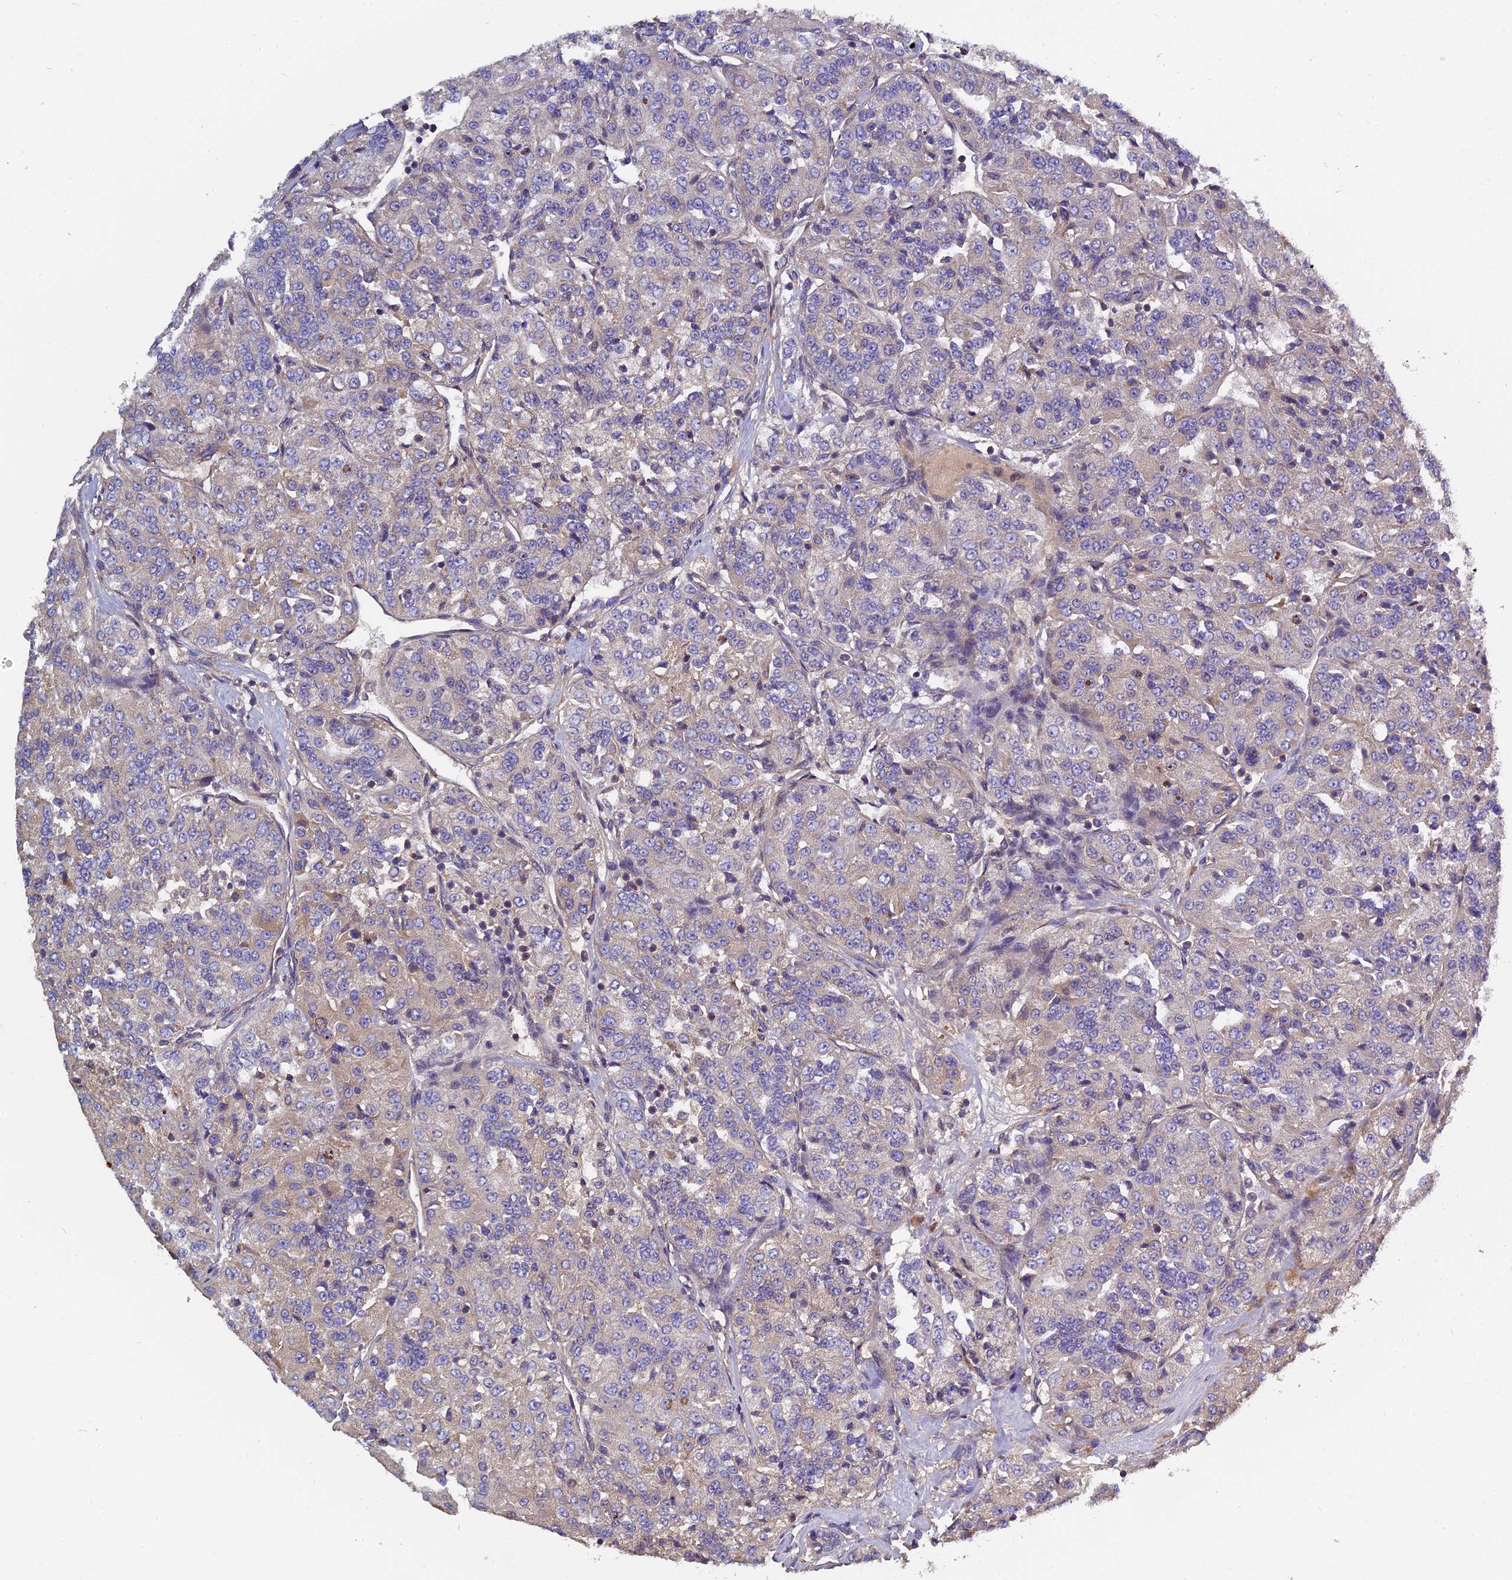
{"staining": {"intensity": "weak", "quantity": "<25%", "location": "cytoplasmic/membranous"}, "tissue": "renal cancer", "cell_type": "Tumor cells", "image_type": "cancer", "snomed": [{"axis": "morphology", "description": "Adenocarcinoma, NOS"}, {"axis": "topography", "description": "Kidney"}], "caption": "Tumor cells show no significant expression in renal adenocarcinoma. (DAB (3,3'-diaminobenzidine) immunohistochemistry (IHC), high magnification).", "gene": "CCDC153", "patient": {"sex": "female", "age": 63}}